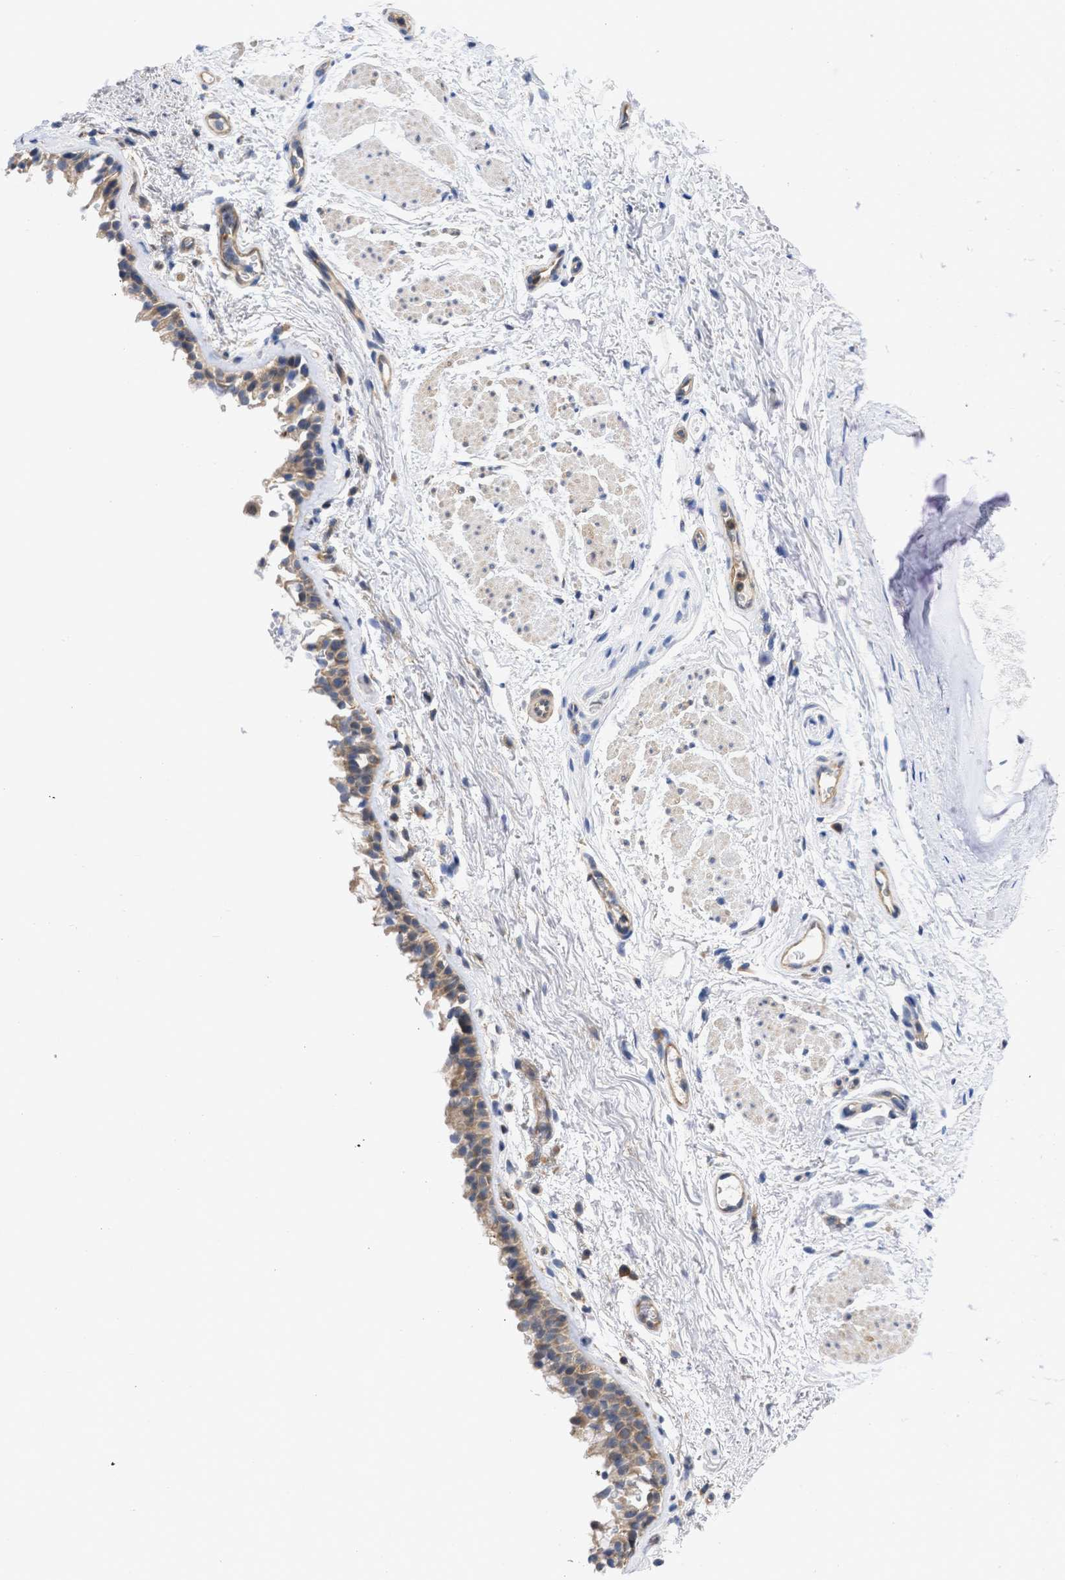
{"staining": {"intensity": "moderate", "quantity": ">75%", "location": "cytoplasmic/membranous"}, "tissue": "bronchus", "cell_type": "Respiratory epithelial cells", "image_type": "normal", "snomed": [{"axis": "morphology", "description": "Normal tissue, NOS"}, {"axis": "topography", "description": "Cartilage tissue"}, {"axis": "topography", "description": "Bronchus"}], "caption": "A brown stain shows moderate cytoplasmic/membranous positivity of a protein in respiratory epithelial cells of normal bronchus.", "gene": "MAP2K3", "patient": {"sex": "female", "age": 53}}